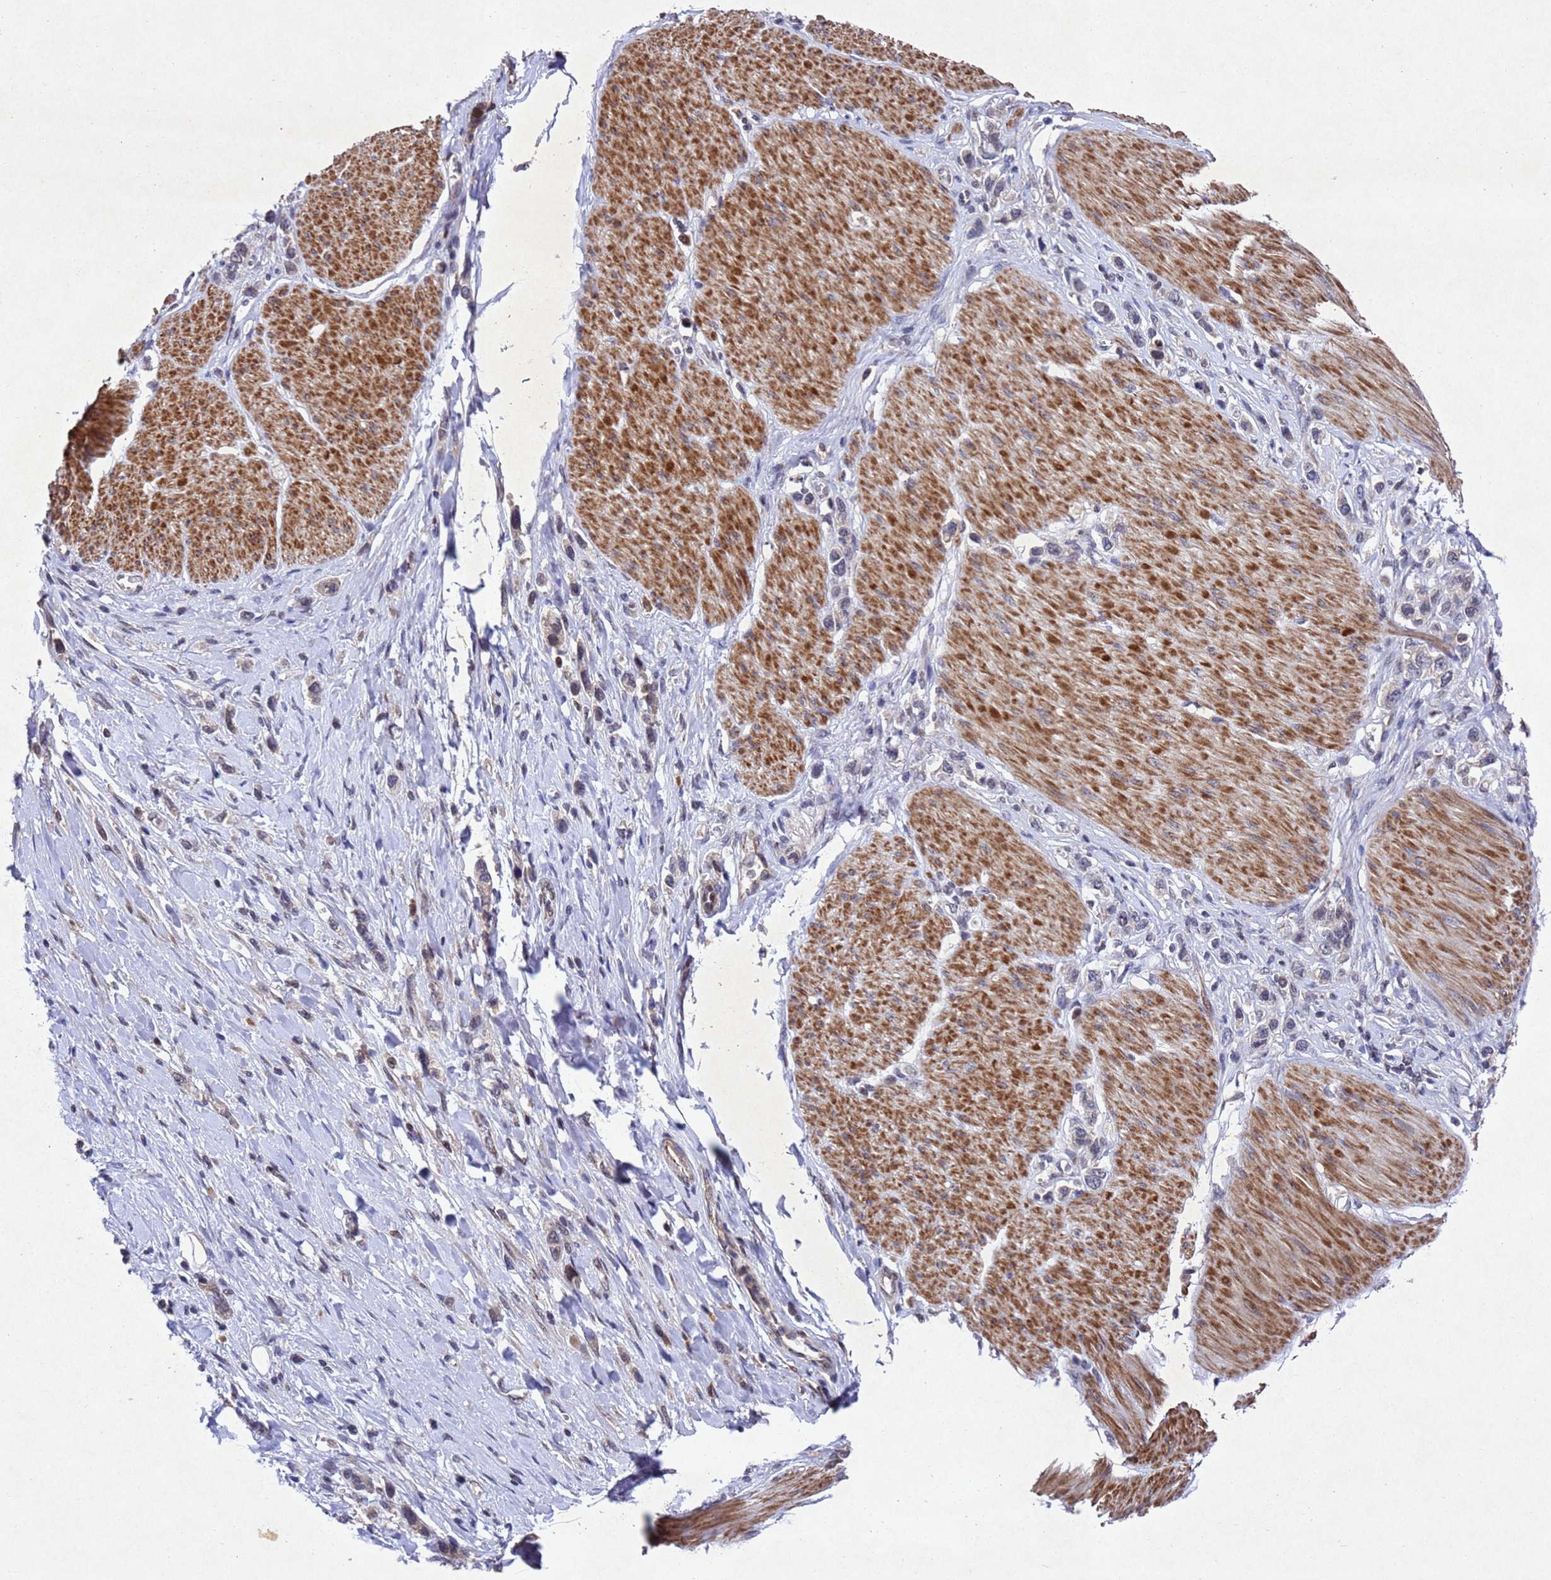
{"staining": {"intensity": "moderate", "quantity": "<25%", "location": "nuclear"}, "tissue": "stomach cancer", "cell_type": "Tumor cells", "image_type": "cancer", "snomed": [{"axis": "morphology", "description": "Adenocarcinoma, NOS"}, {"axis": "topography", "description": "Stomach"}], "caption": "Immunohistochemistry (IHC) staining of stomach cancer (adenocarcinoma), which demonstrates low levels of moderate nuclear positivity in approximately <25% of tumor cells indicating moderate nuclear protein staining. The staining was performed using DAB (3,3'-diaminobenzidine) (brown) for protein detection and nuclei were counterstained in hematoxylin (blue).", "gene": "TBK1", "patient": {"sex": "female", "age": 65}}